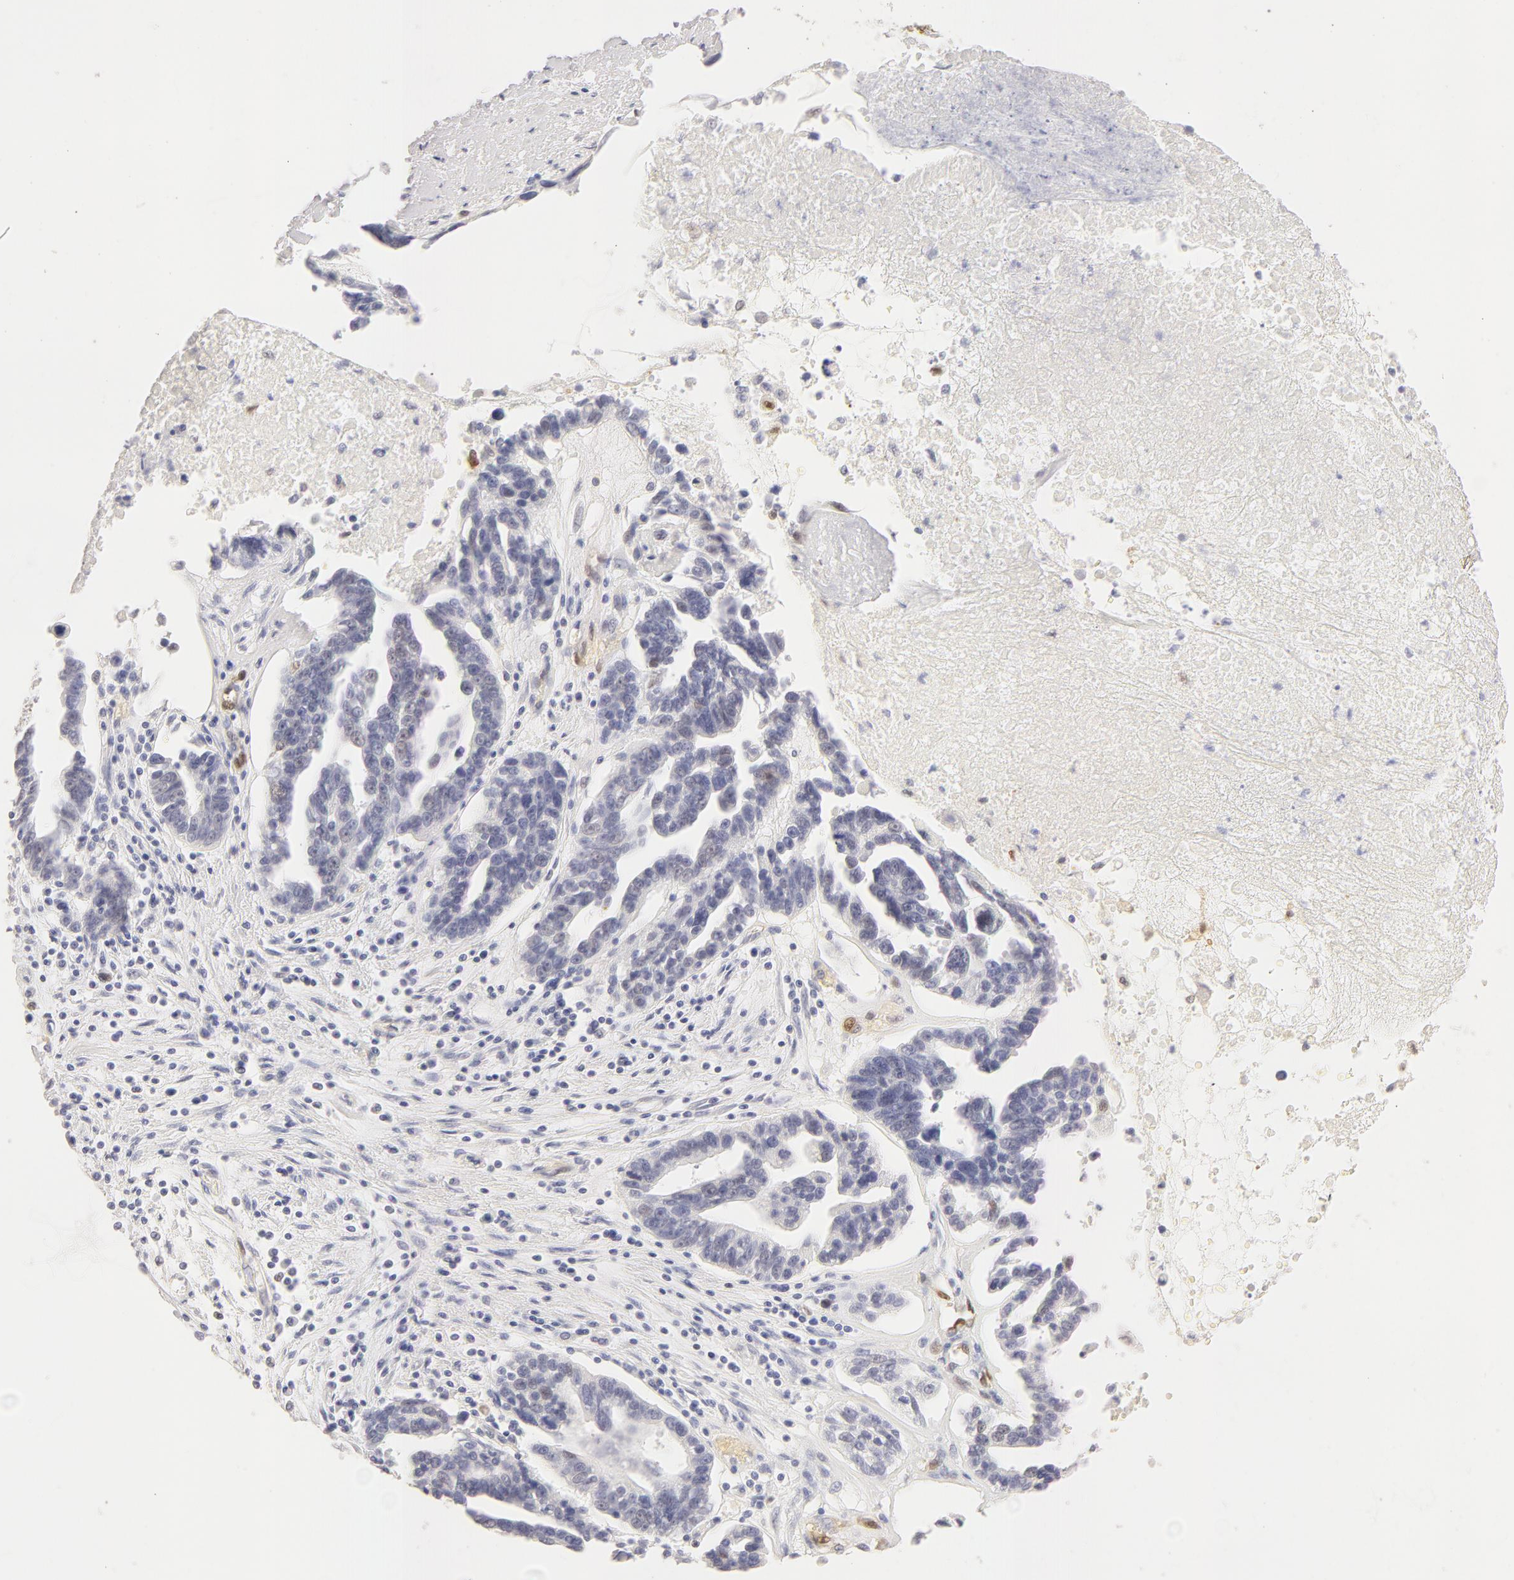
{"staining": {"intensity": "negative", "quantity": "none", "location": "none"}, "tissue": "ovarian cancer", "cell_type": "Tumor cells", "image_type": "cancer", "snomed": [{"axis": "morphology", "description": "Carcinoma, endometroid"}, {"axis": "morphology", "description": "Cystadenocarcinoma, serous, NOS"}, {"axis": "topography", "description": "Ovary"}], "caption": "This is an immunohistochemistry (IHC) photomicrograph of human ovarian cancer (endometroid carcinoma). There is no positivity in tumor cells.", "gene": "CA2", "patient": {"sex": "female", "age": 45}}